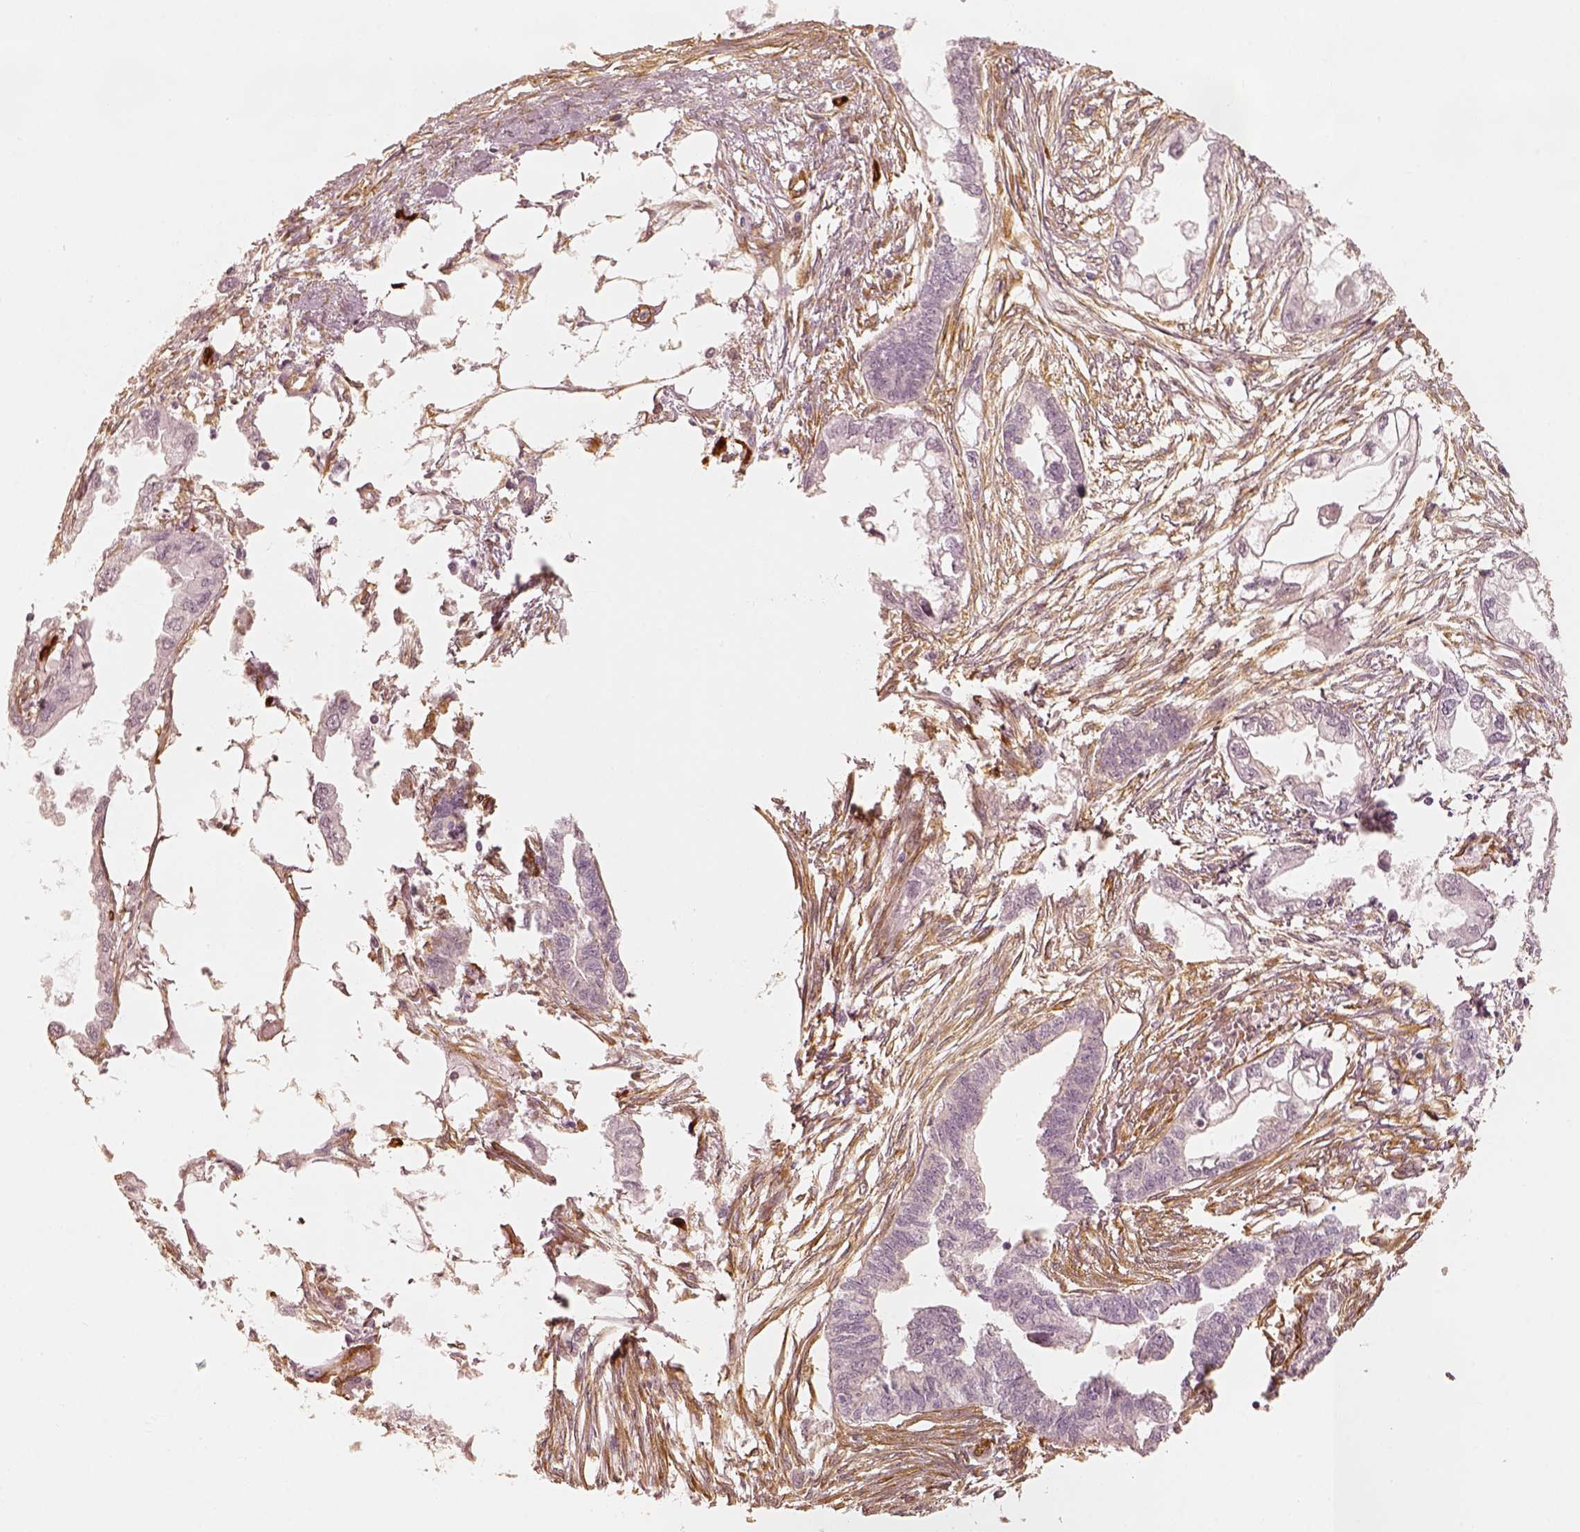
{"staining": {"intensity": "negative", "quantity": "none", "location": "none"}, "tissue": "endometrial cancer", "cell_type": "Tumor cells", "image_type": "cancer", "snomed": [{"axis": "morphology", "description": "Adenocarcinoma, NOS"}, {"axis": "morphology", "description": "Adenocarcinoma, metastatic, NOS"}, {"axis": "topography", "description": "Adipose tissue"}, {"axis": "topography", "description": "Endometrium"}], "caption": "Immunohistochemical staining of endometrial cancer (metastatic adenocarcinoma) reveals no significant positivity in tumor cells.", "gene": "FSCN1", "patient": {"sex": "female", "age": 67}}